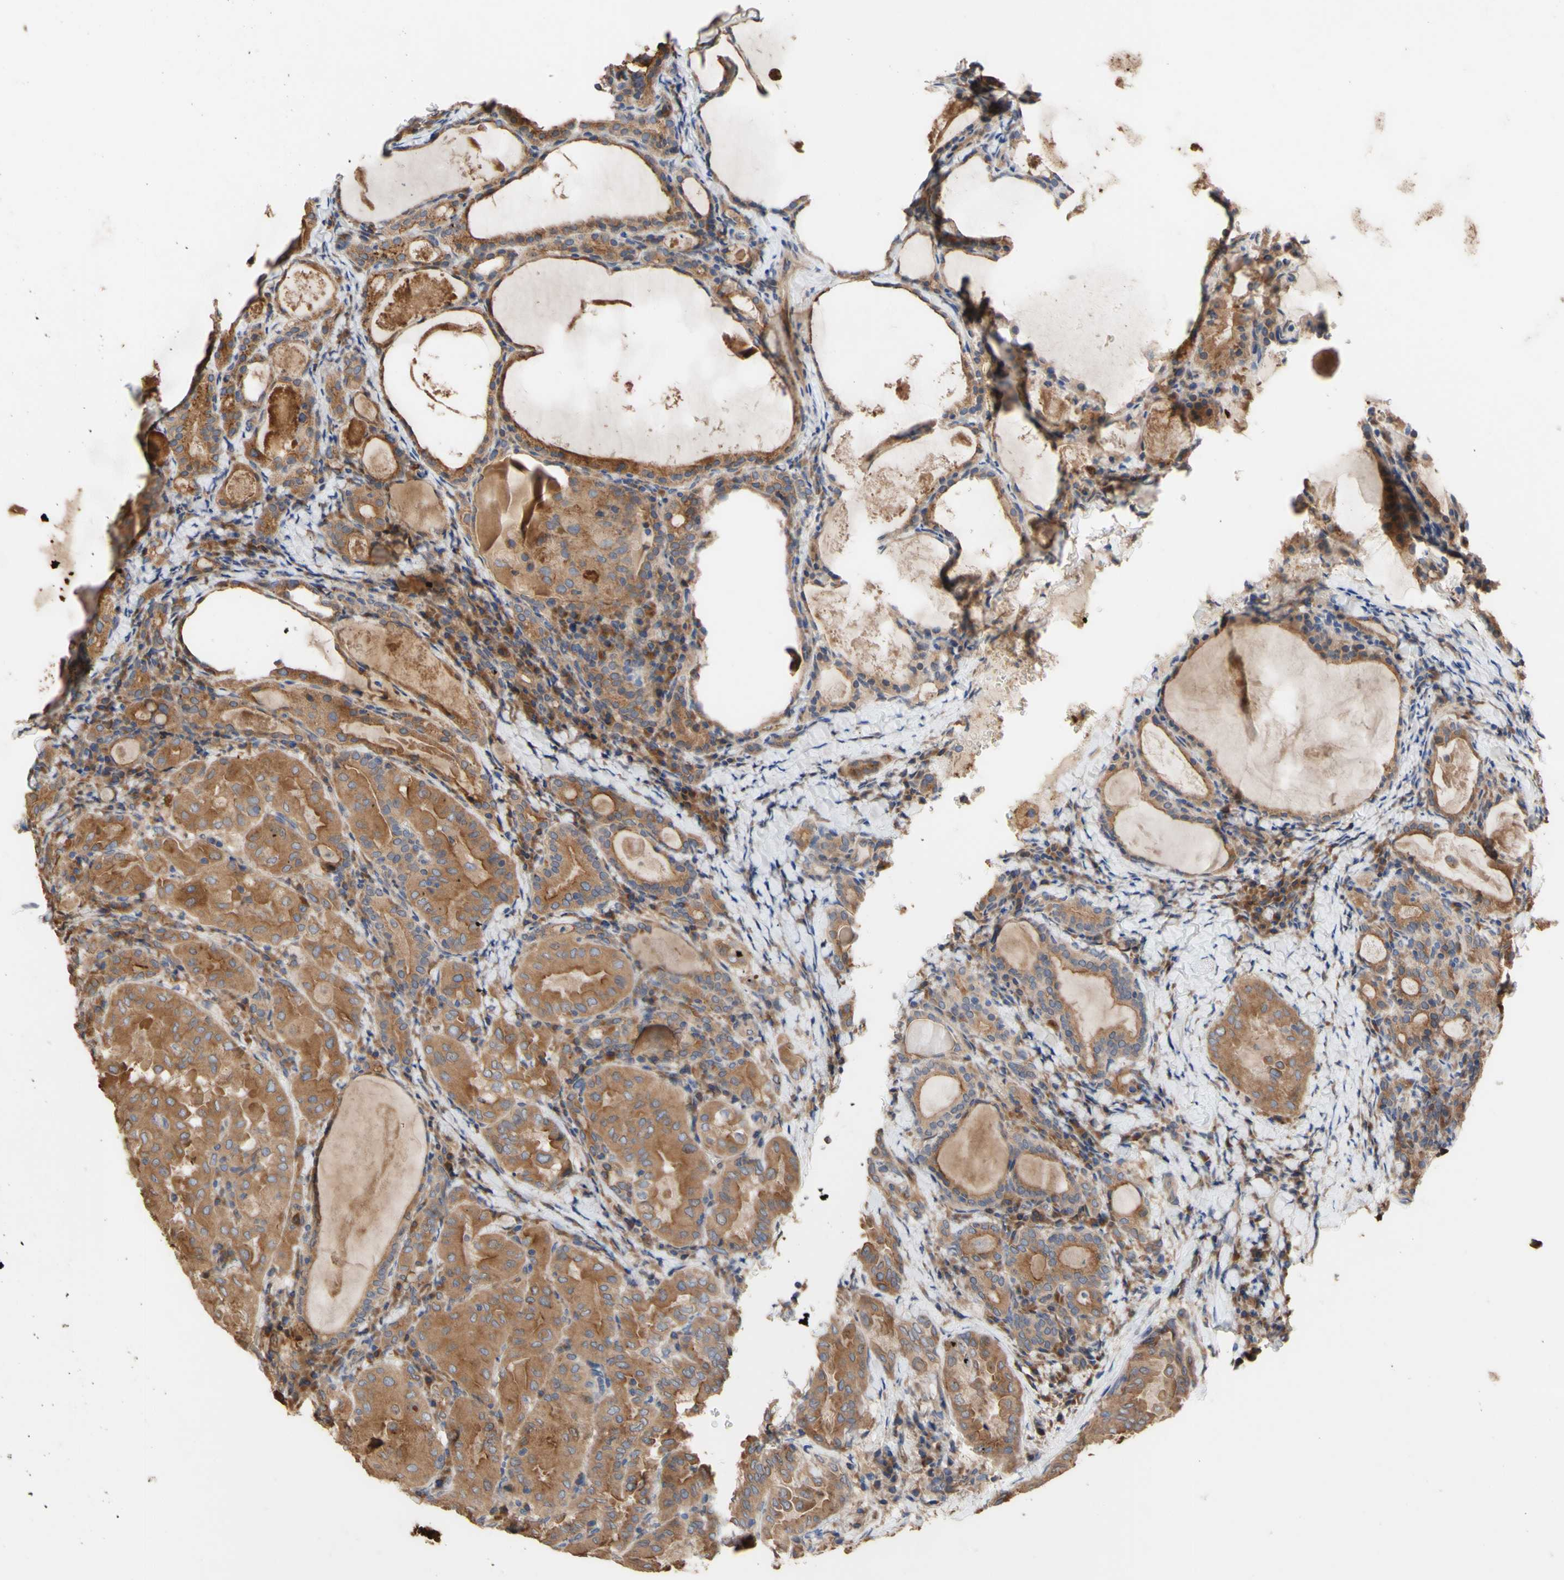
{"staining": {"intensity": "moderate", "quantity": ">75%", "location": "cytoplasmic/membranous"}, "tissue": "thyroid cancer", "cell_type": "Tumor cells", "image_type": "cancer", "snomed": [{"axis": "morphology", "description": "Papillary adenocarcinoma, NOS"}, {"axis": "topography", "description": "Thyroid gland"}], "caption": "Brown immunohistochemical staining in human thyroid cancer (papillary adenocarcinoma) shows moderate cytoplasmic/membranous positivity in about >75% of tumor cells. (IHC, brightfield microscopy, high magnification).", "gene": "NECTIN3", "patient": {"sex": "female", "age": 42}}